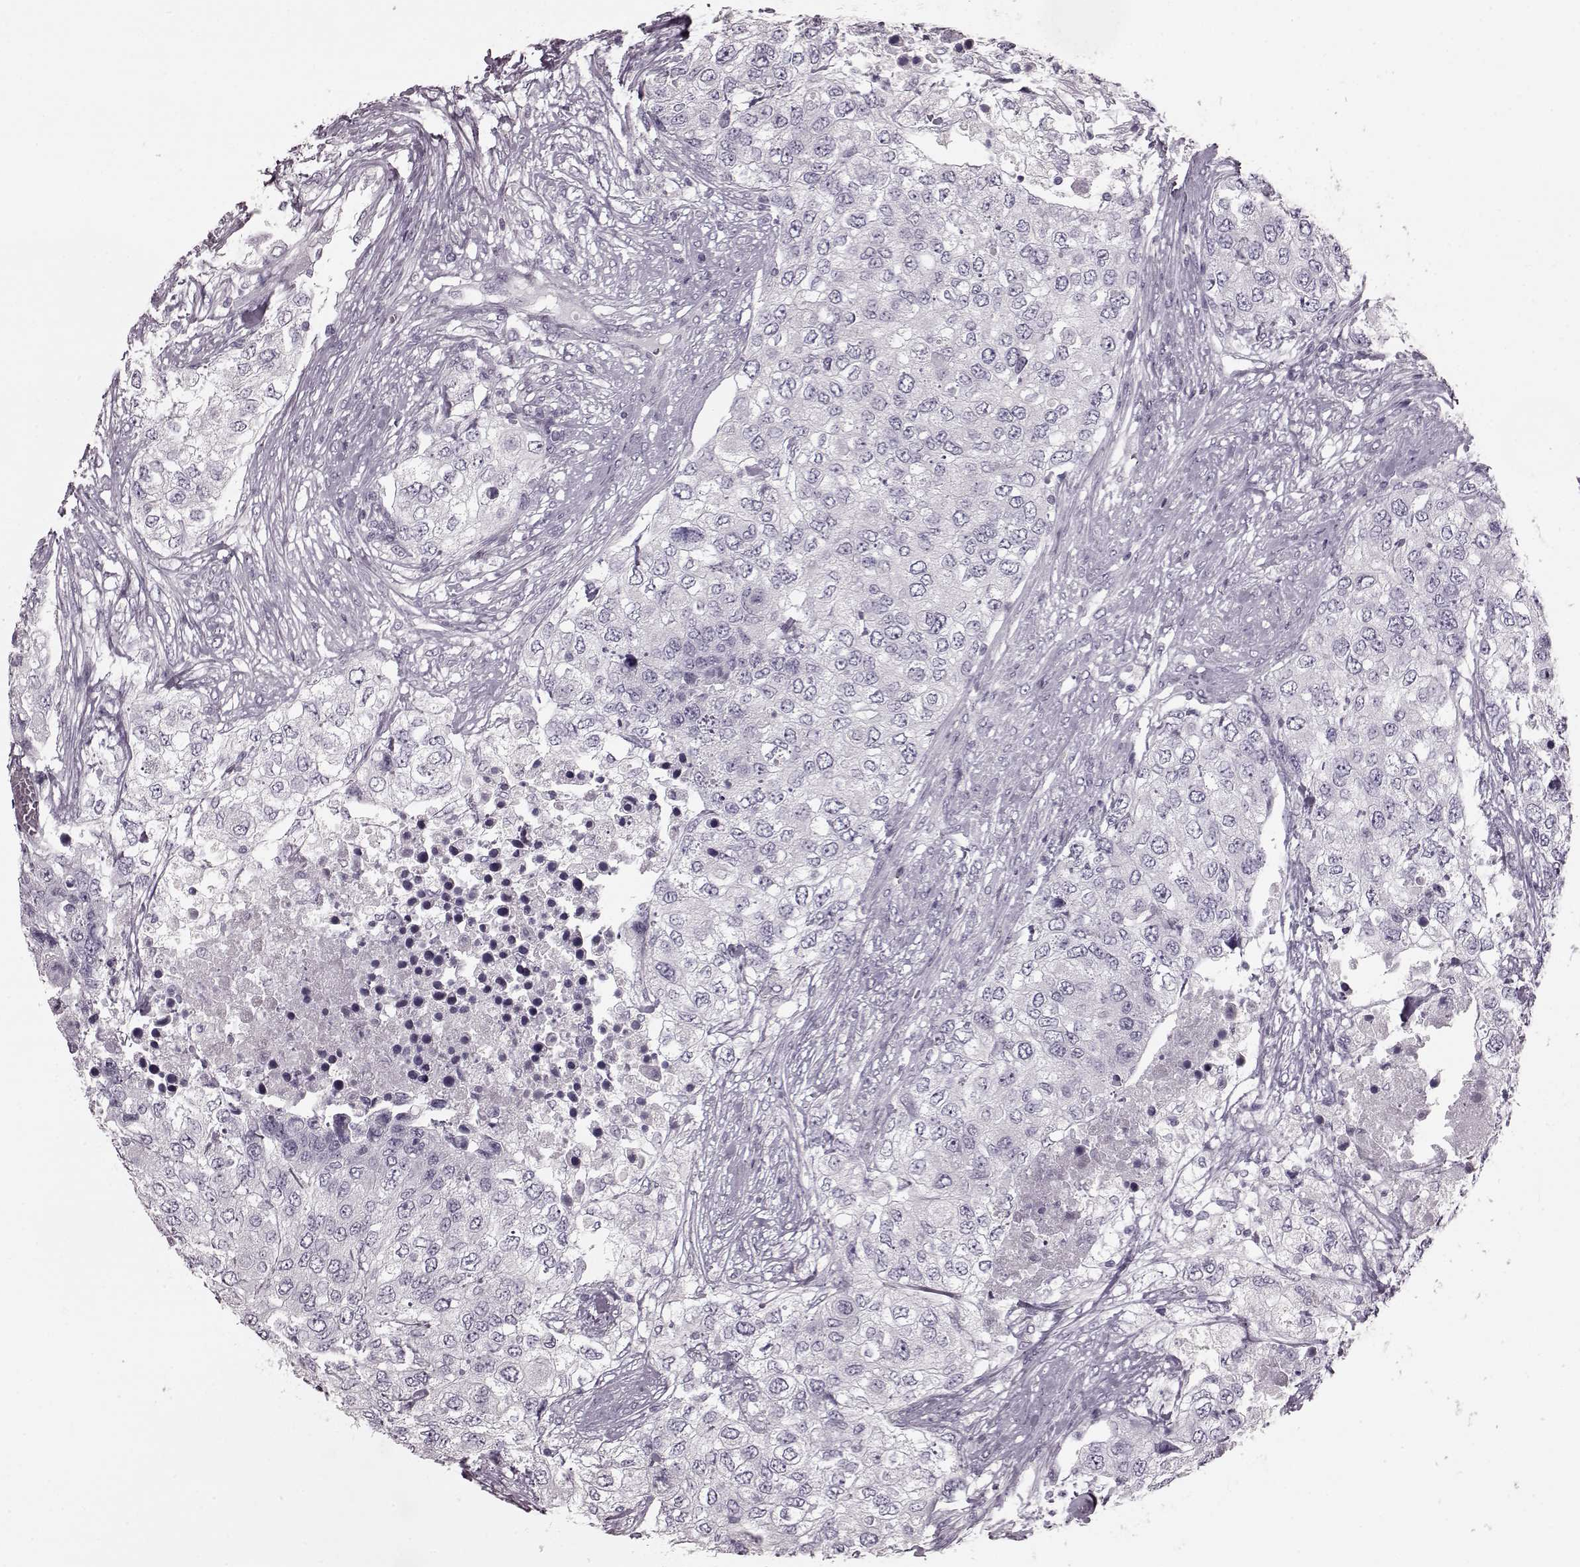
{"staining": {"intensity": "negative", "quantity": "none", "location": "none"}, "tissue": "urothelial cancer", "cell_type": "Tumor cells", "image_type": "cancer", "snomed": [{"axis": "morphology", "description": "Urothelial carcinoma, High grade"}, {"axis": "topography", "description": "Urinary bladder"}], "caption": "A micrograph of human urothelial cancer is negative for staining in tumor cells.", "gene": "CST7", "patient": {"sex": "female", "age": 78}}